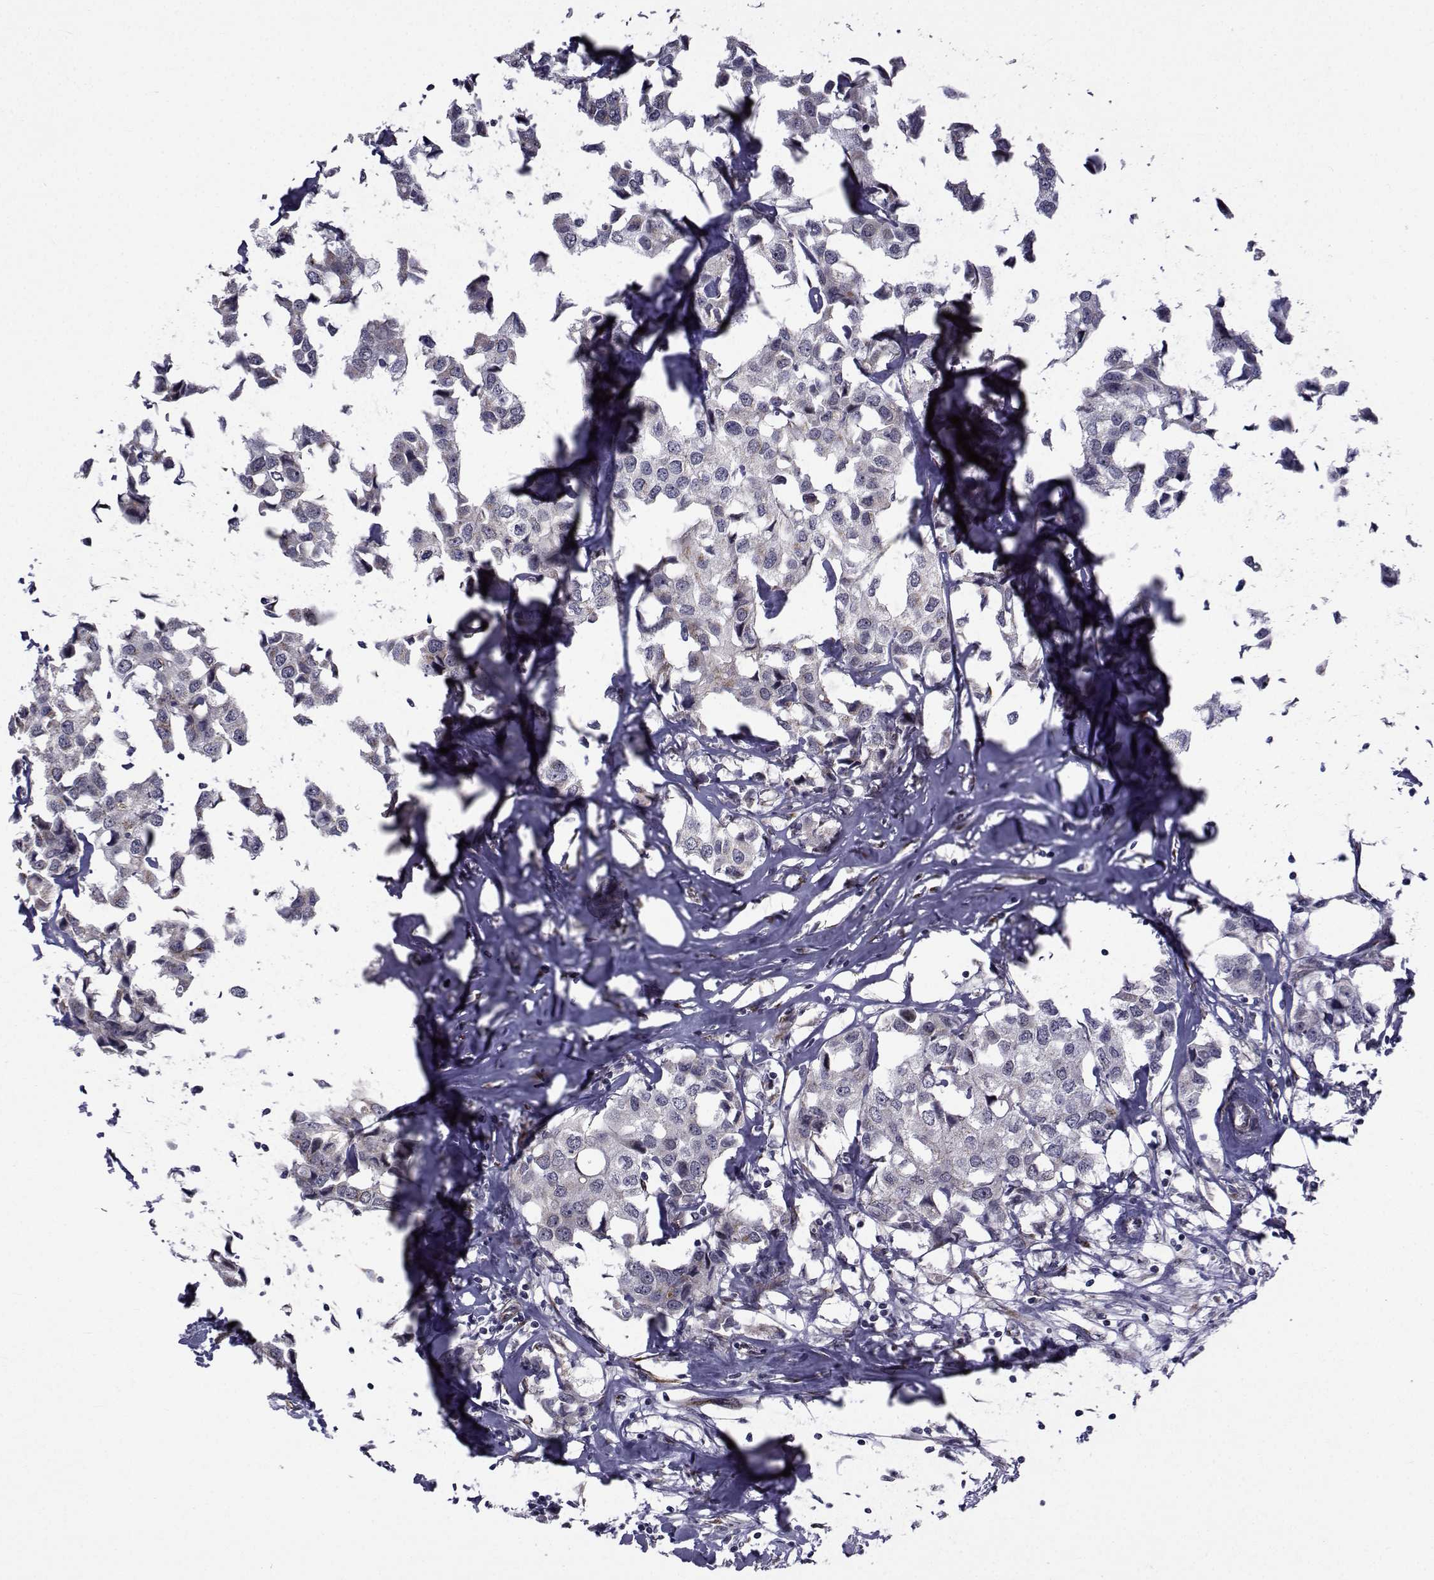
{"staining": {"intensity": "negative", "quantity": "none", "location": "none"}, "tissue": "breast cancer", "cell_type": "Tumor cells", "image_type": "cancer", "snomed": [{"axis": "morphology", "description": "Duct carcinoma"}, {"axis": "topography", "description": "Breast"}], "caption": "Immunohistochemistry histopathology image of neoplastic tissue: human invasive ductal carcinoma (breast) stained with DAB reveals no significant protein positivity in tumor cells.", "gene": "ATP6V1C2", "patient": {"sex": "female", "age": 80}}